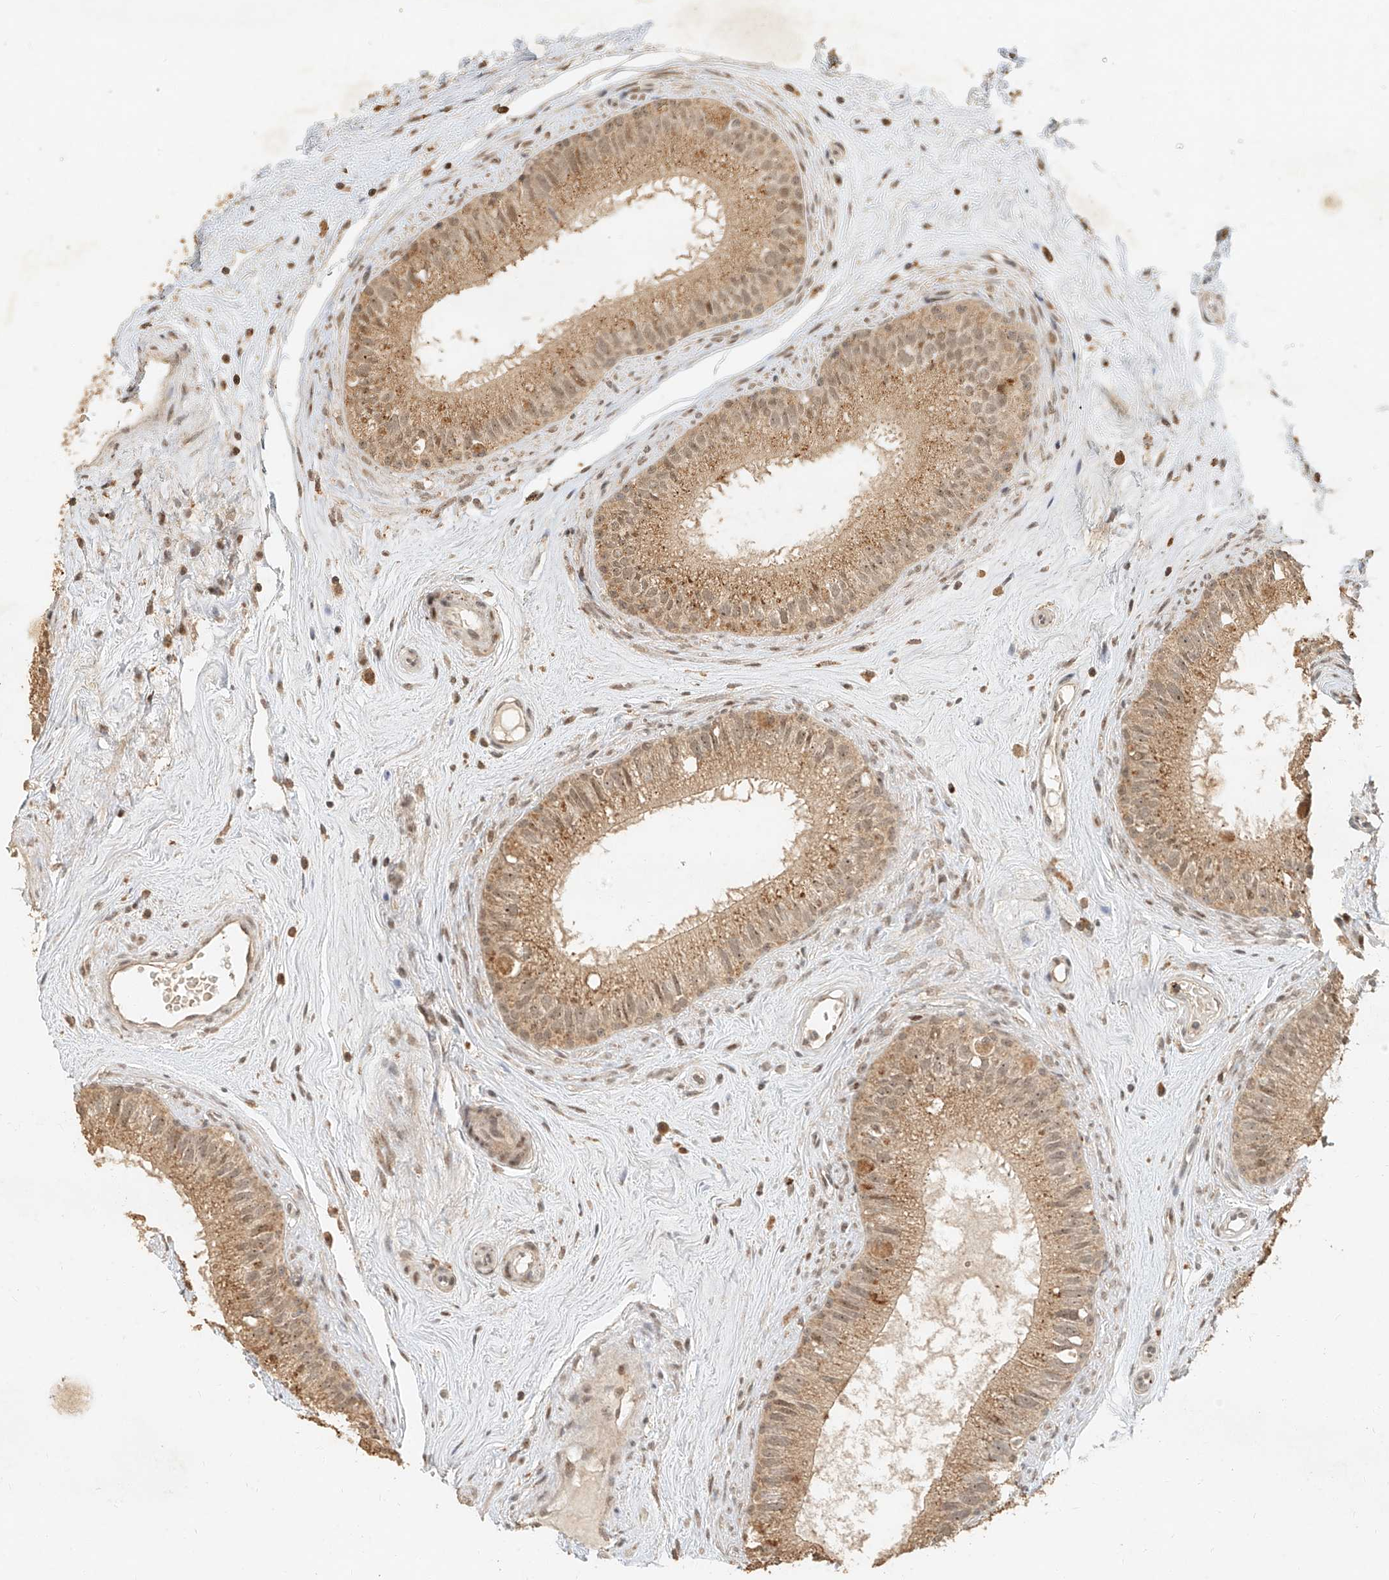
{"staining": {"intensity": "moderate", "quantity": ">75%", "location": "cytoplasmic/membranous,nuclear"}, "tissue": "epididymis", "cell_type": "Glandular cells", "image_type": "normal", "snomed": [{"axis": "morphology", "description": "Normal tissue, NOS"}, {"axis": "topography", "description": "Epididymis"}], "caption": "Immunohistochemical staining of unremarkable human epididymis displays medium levels of moderate cytoplasmic/membranous,nuclear positivity in approximately >75% of glandular cells.", "gene": "CXorf58", "patient": {"sex": "male", "age": 71}}